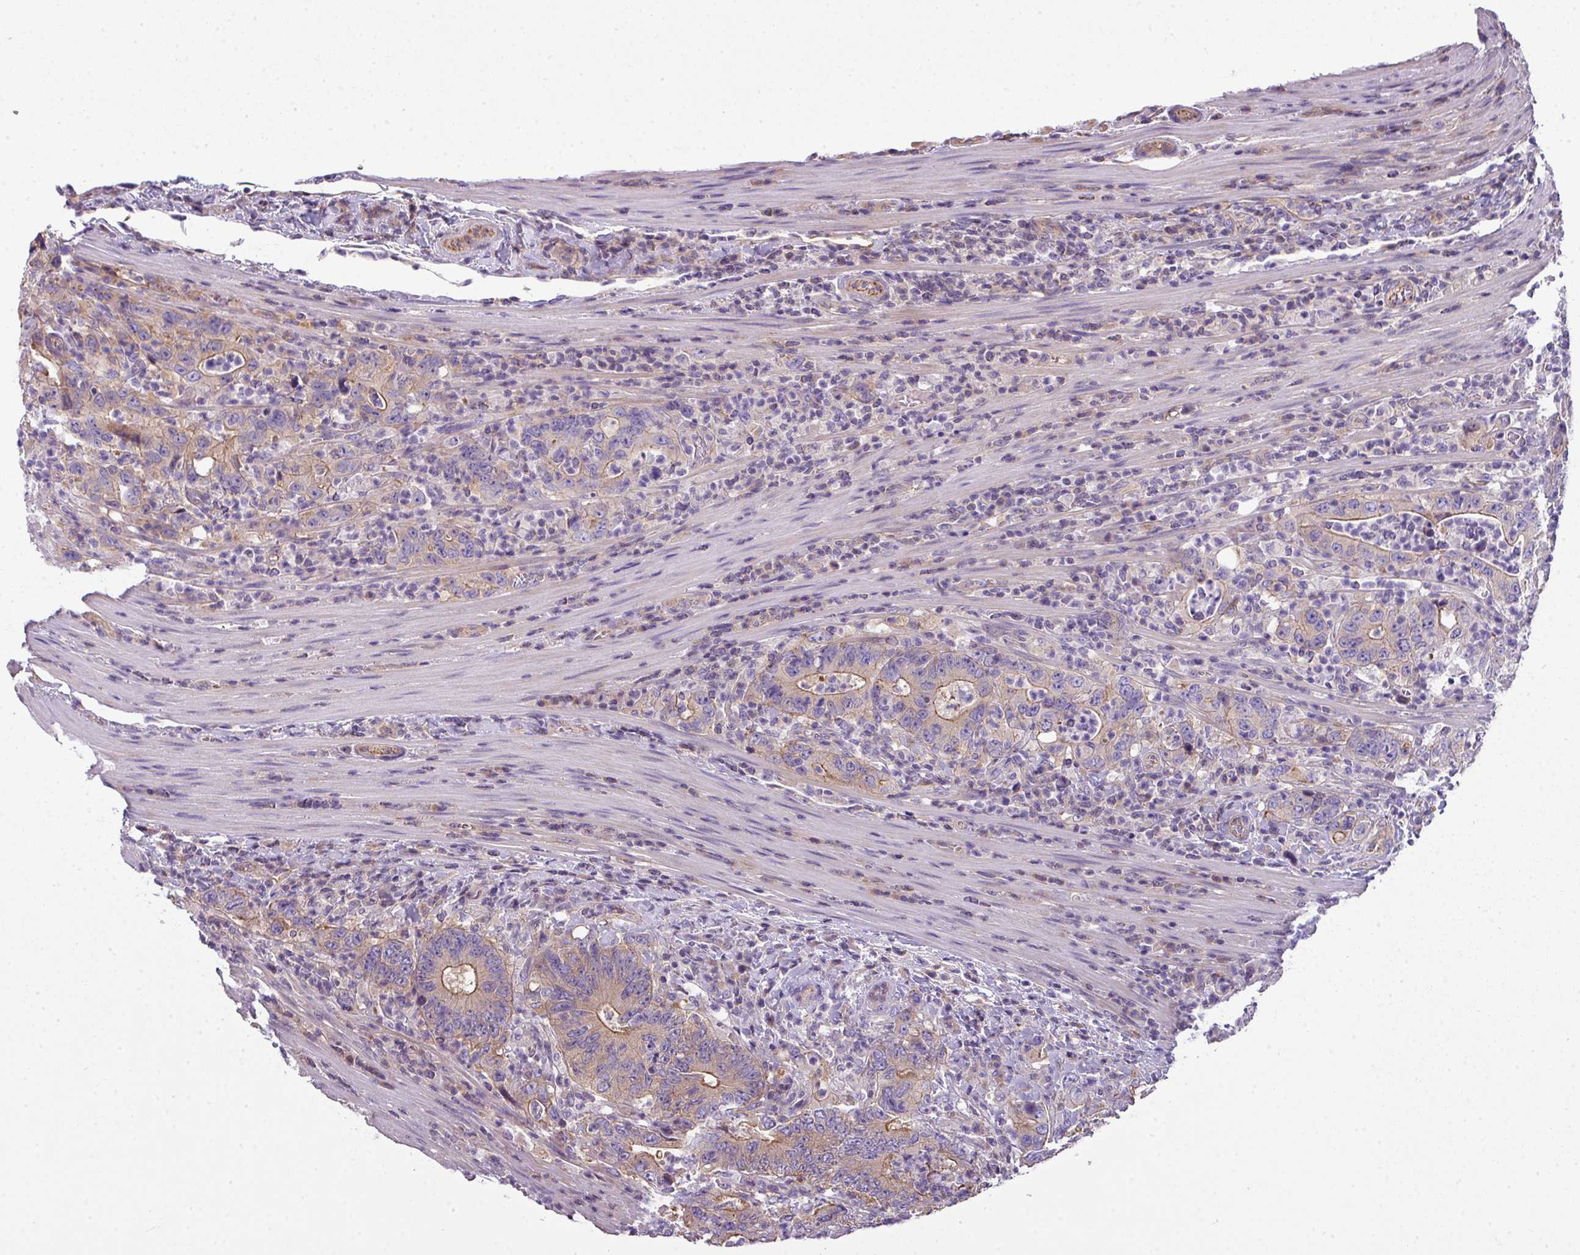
{"staining": {"intensity": "moderate", "quantity": "25%-75%", "location": "cytoplasmic/membranous"}, "tissue": "colorectal cancer", "cell_type": "Tumor cells", "image_type": "cancer", "snomed": [{"axis": "morphology", "description": "Adenocarcinoma, NOS"}, {"axis": "topography", "description": "Colon"}], "caption": "The immunohistochemical stain highlights moderate cytoplasmic/membranous positivity in tumor cells of colorectal adenocarcinoma tissue.", "gene": "PALS2", "patient": {"sex": "female", "age": 75}}